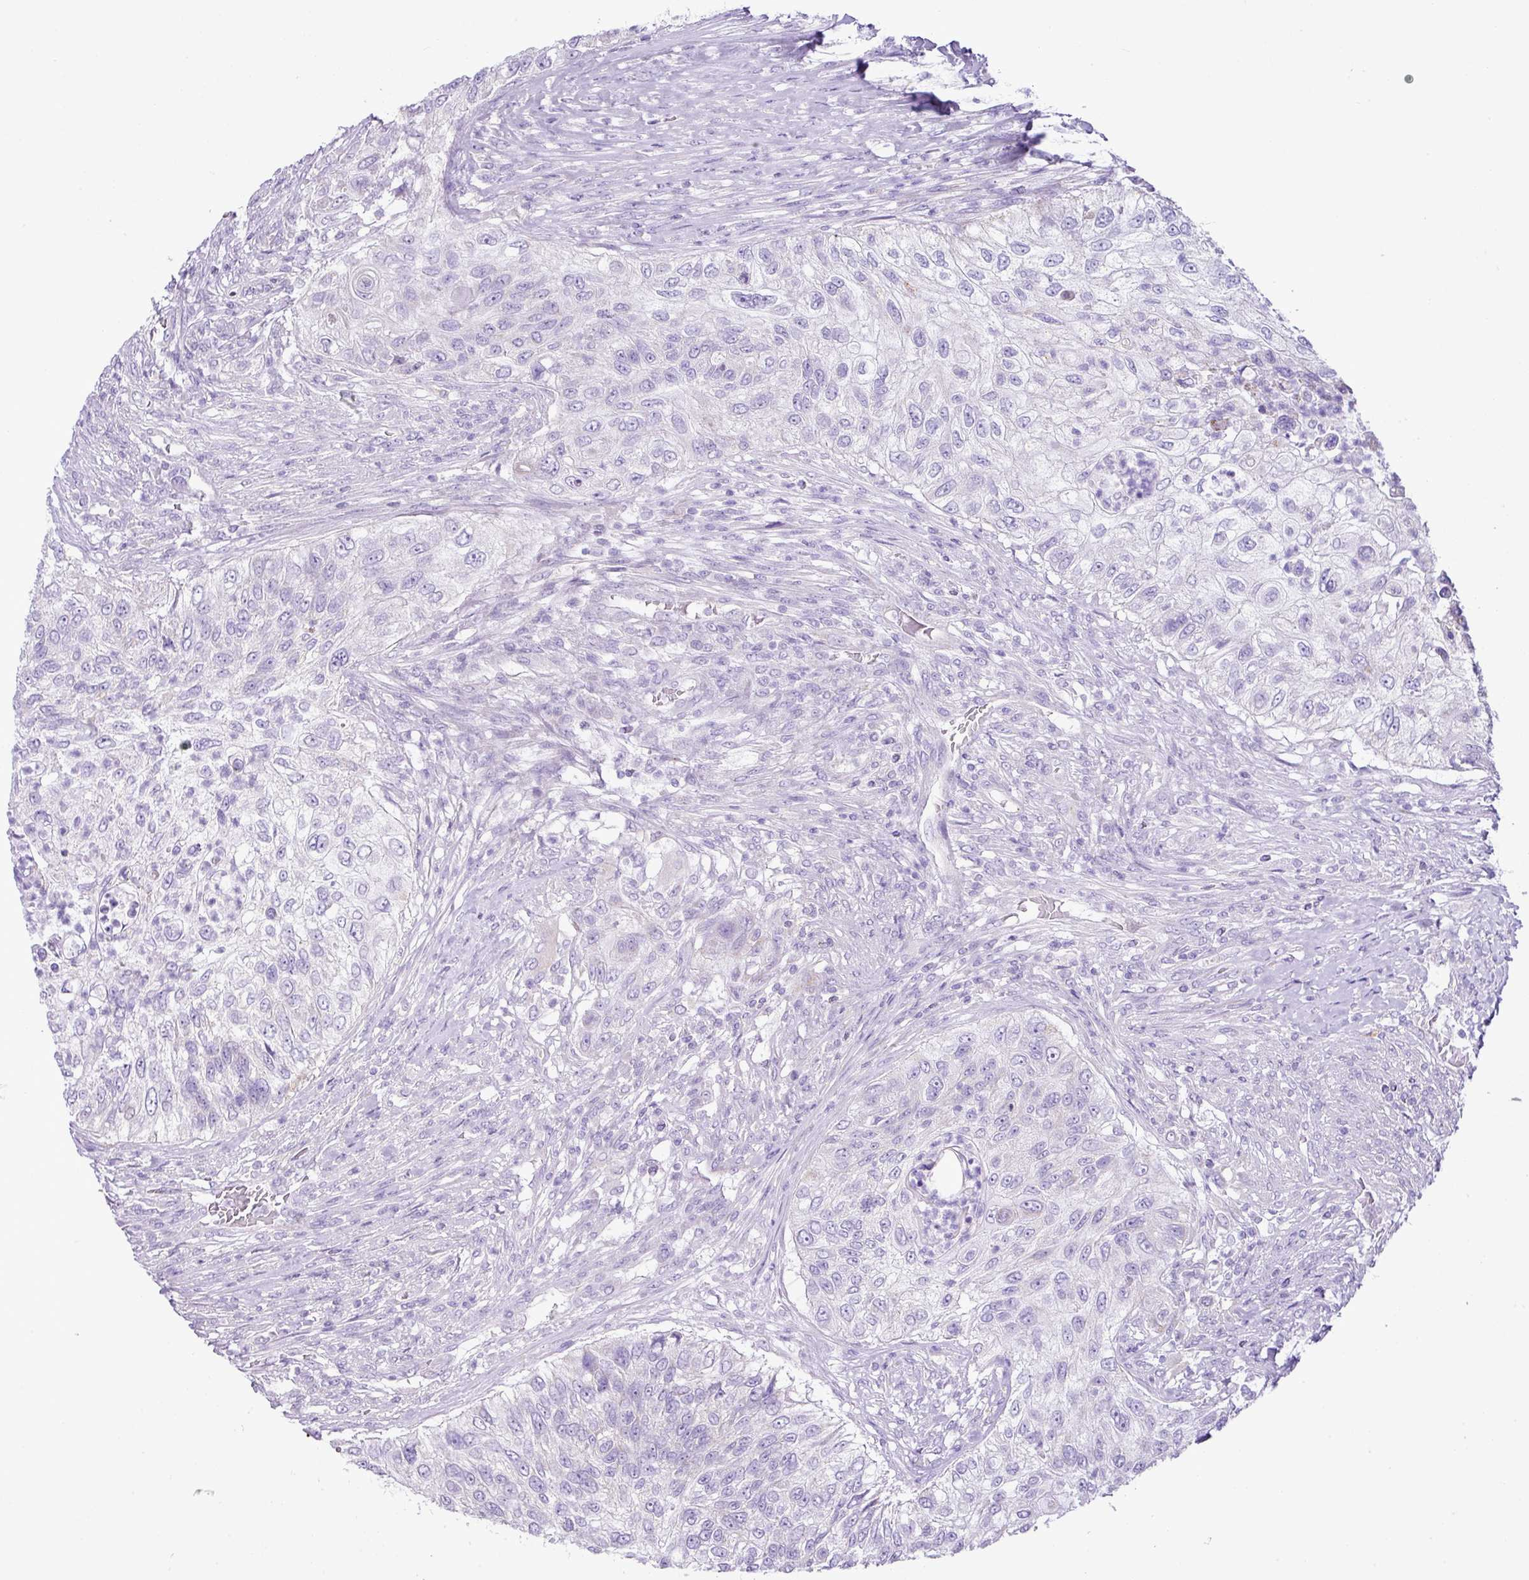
{"staining": {"intensity": "negative", "quantity": "none", "location": "none"}, "tissue": "urothelial cancer", "cell_type": "Tumor cells", "image_type": "cancer", "snomed": [{"axis": "morphology", "description": "Urothelial carcinoma, High grade"}, {"axis": "topography", "description": "Urinary bladder"}], "caption": "The immunohistochemistry micrograph has no significant staining in tumor cells of urothelial cancer tissue. Nuclei are stained in blue.", "gene": "PGAP4", "patient": {"sex": "female", "age": 60}}